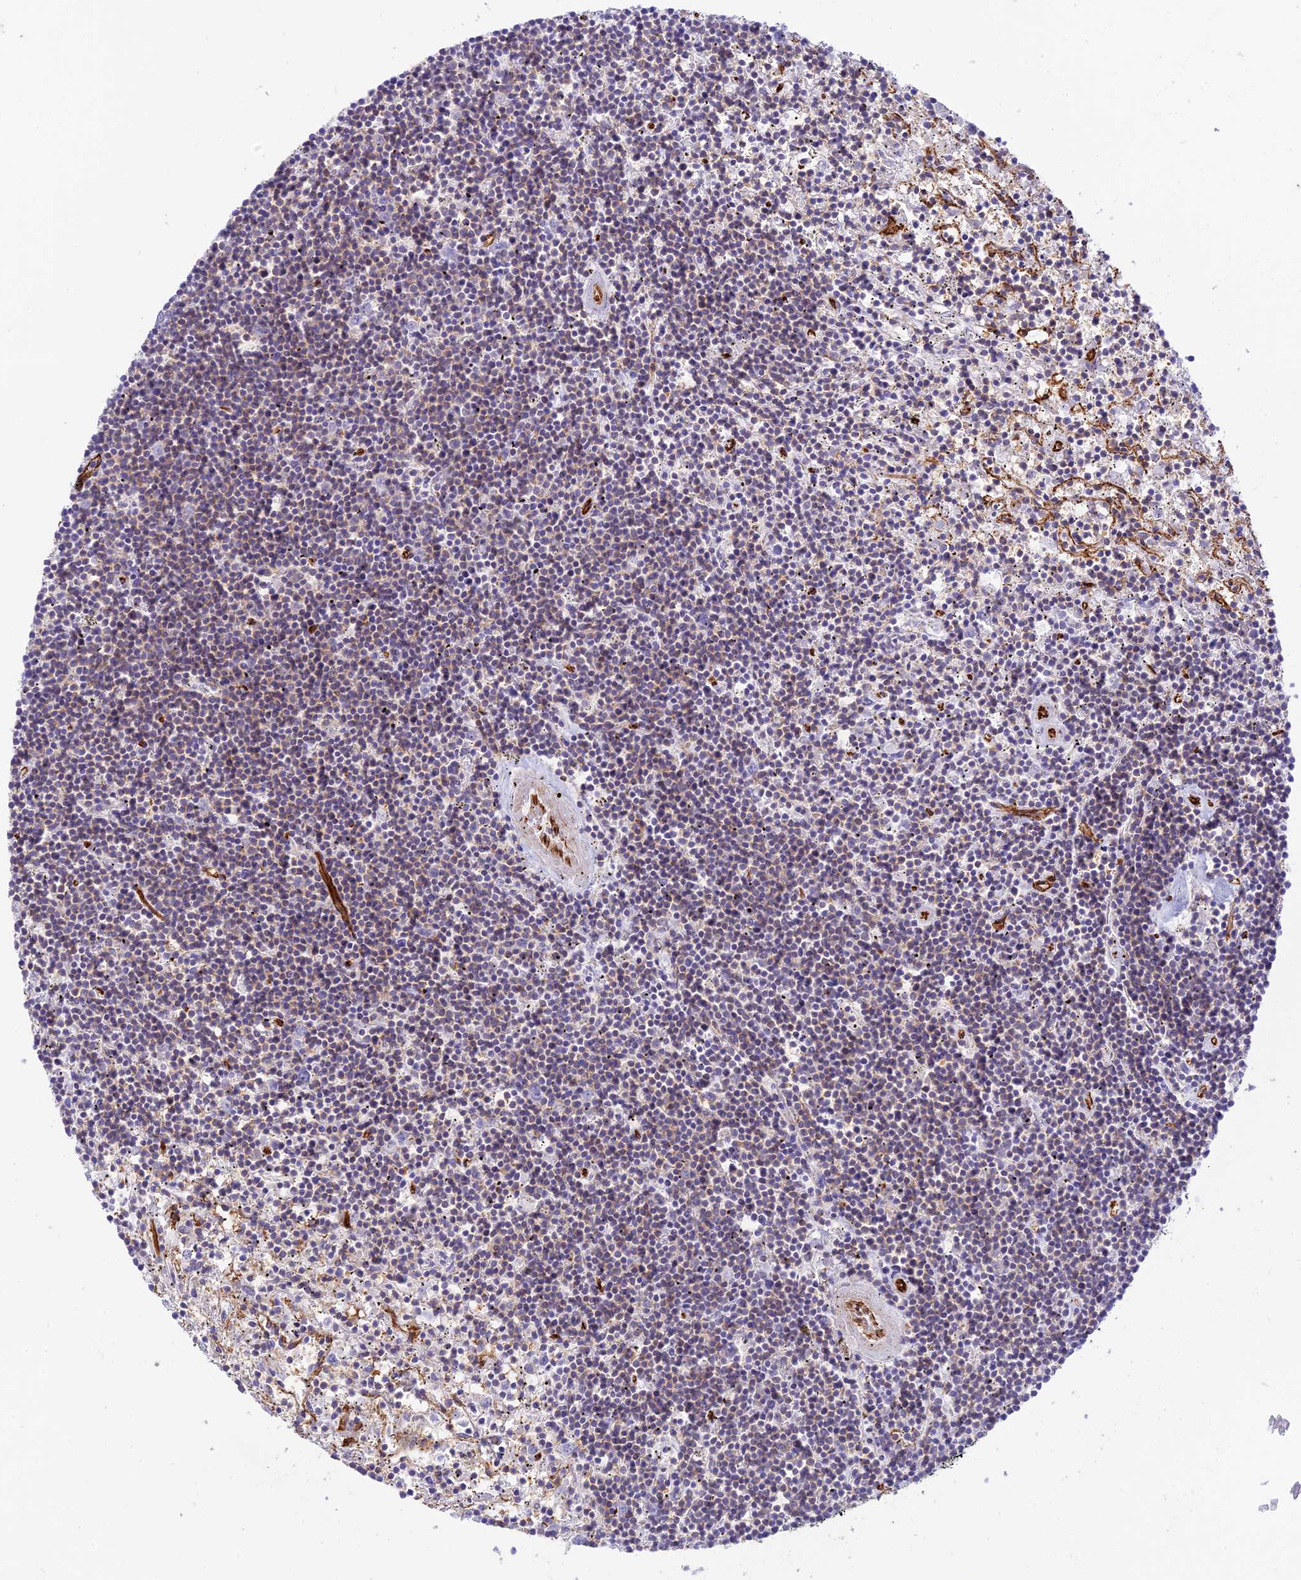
{"staining": {"intensity": "negative", "quantity": "none", "location": "none"}, "tissue": "lymphoma", "cell_type": "Tumor cells", "image_type": "cancer", "snomed": [{"axis": "morphology", "description": "Malignant lymphoma, non-Hodgkin's type, Low grade"}, {"axis": "topography", "description": "Spleen"}], "caption": "DAB immunohistochemical staining of human lymphoma demonstrates no significant staining in tumor cells. (DAB (3,3'-diaminobenzidine) immunohistochemistry (IHC) with hematoxylin counter stain).", "gene": "YPEL5", "patient": {"sex": "male", "age": 76}}